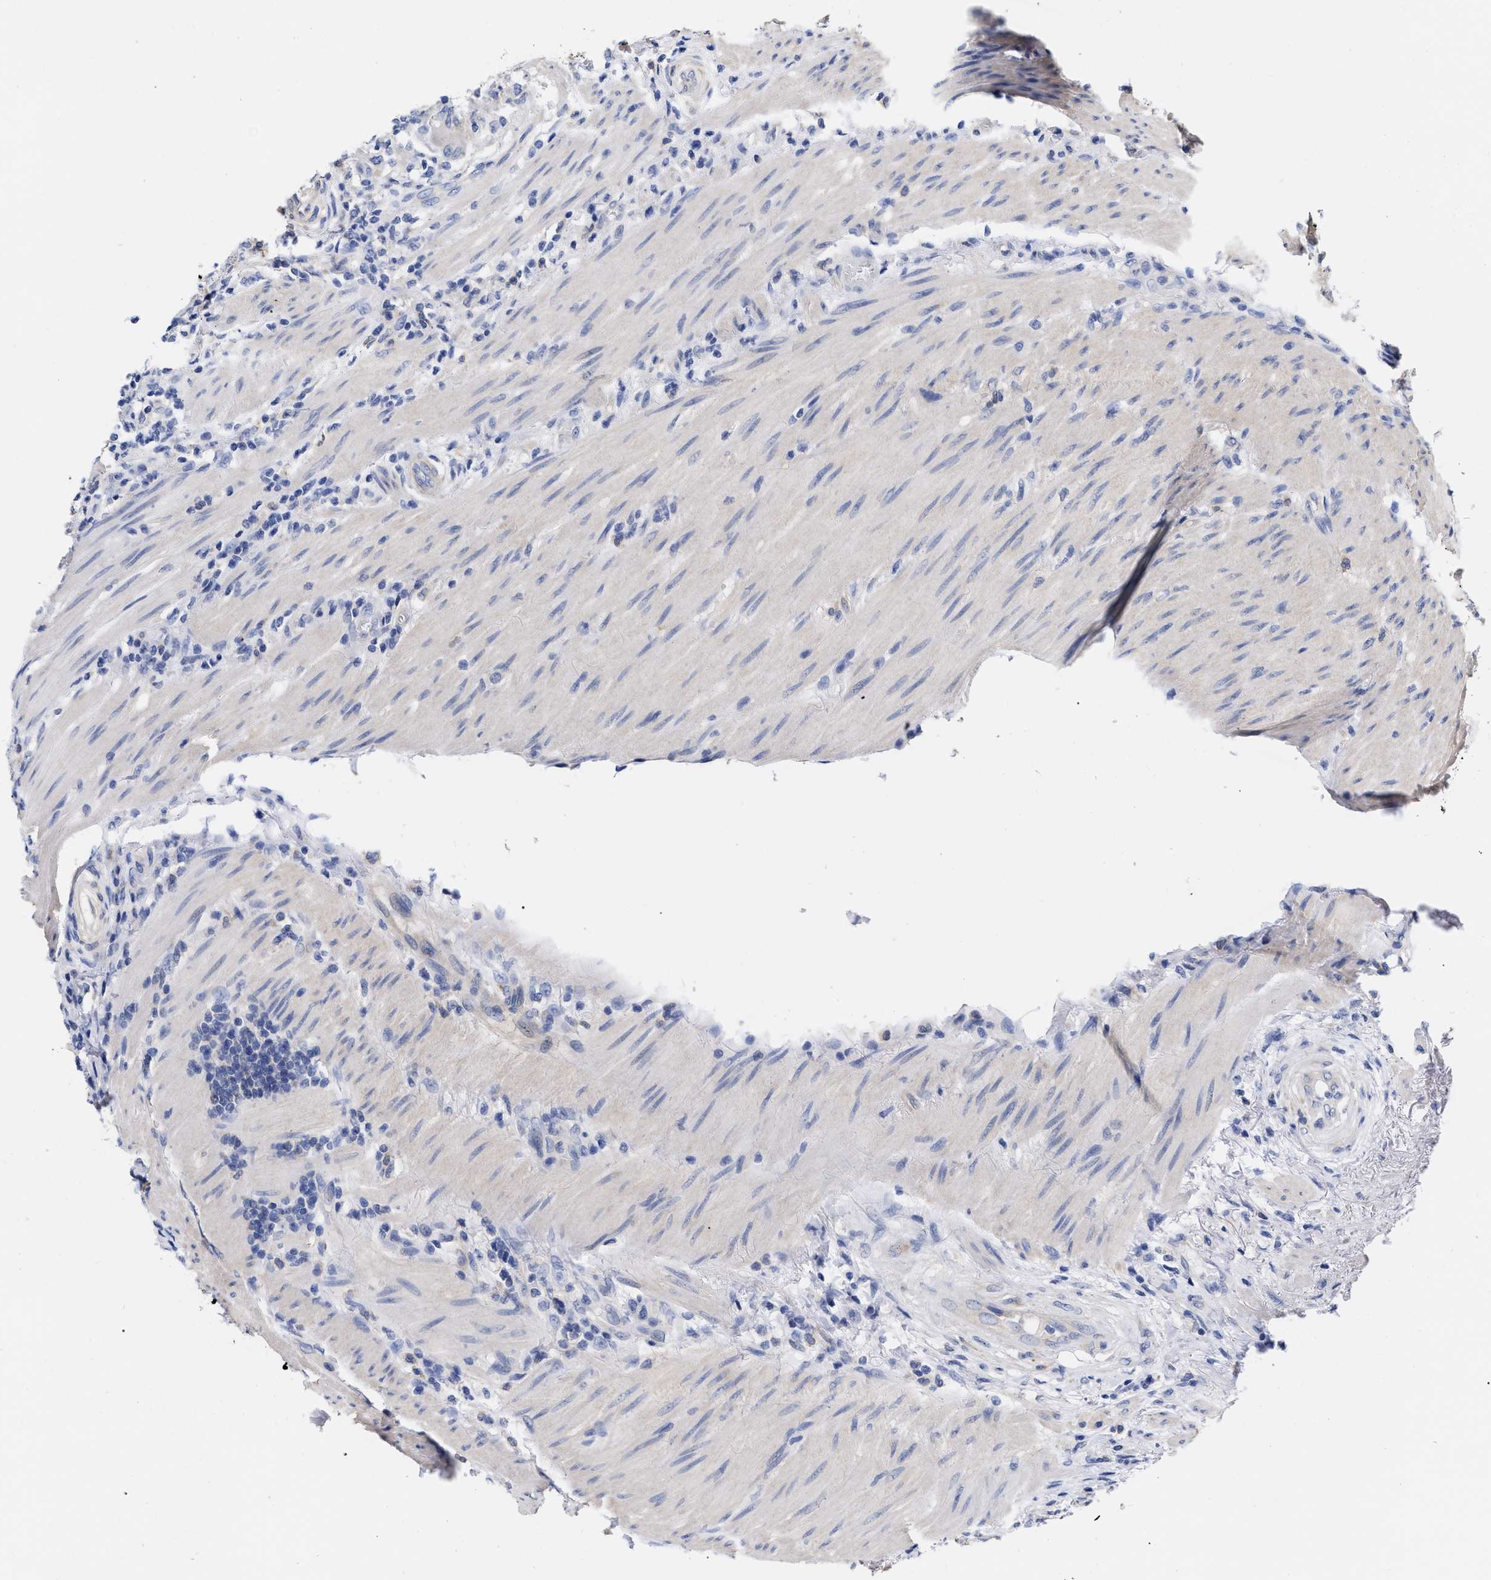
{"staining": {"intensity": "negative", "quantity": "none", "location": "none"}, "tissue": "colorectal cancer", "cell_type": "Tumor cells", "image_type": "cancer", "snomed": [{"axis": "morphology", "description": "Normal tissue, NOS"}, {"axis": "morphology", "description": "Adenocarcinoma, NOS"}, {"axis": "topography", "description": "Rectum"}, {"axis": "topography", "description": "Peripheral nerve tissue"}], "caption": "Colorectal adenocarcinoma was stained to show a protein in brown. There is no significant expression in tumor cells. (Stains: DAB immunohistochemistry with hematoxylin counter stain, Microscopy: brightfield microscopy at high magnification).", "gene": "IRAG2", "patient": {"sex": "male", "age": 92}}